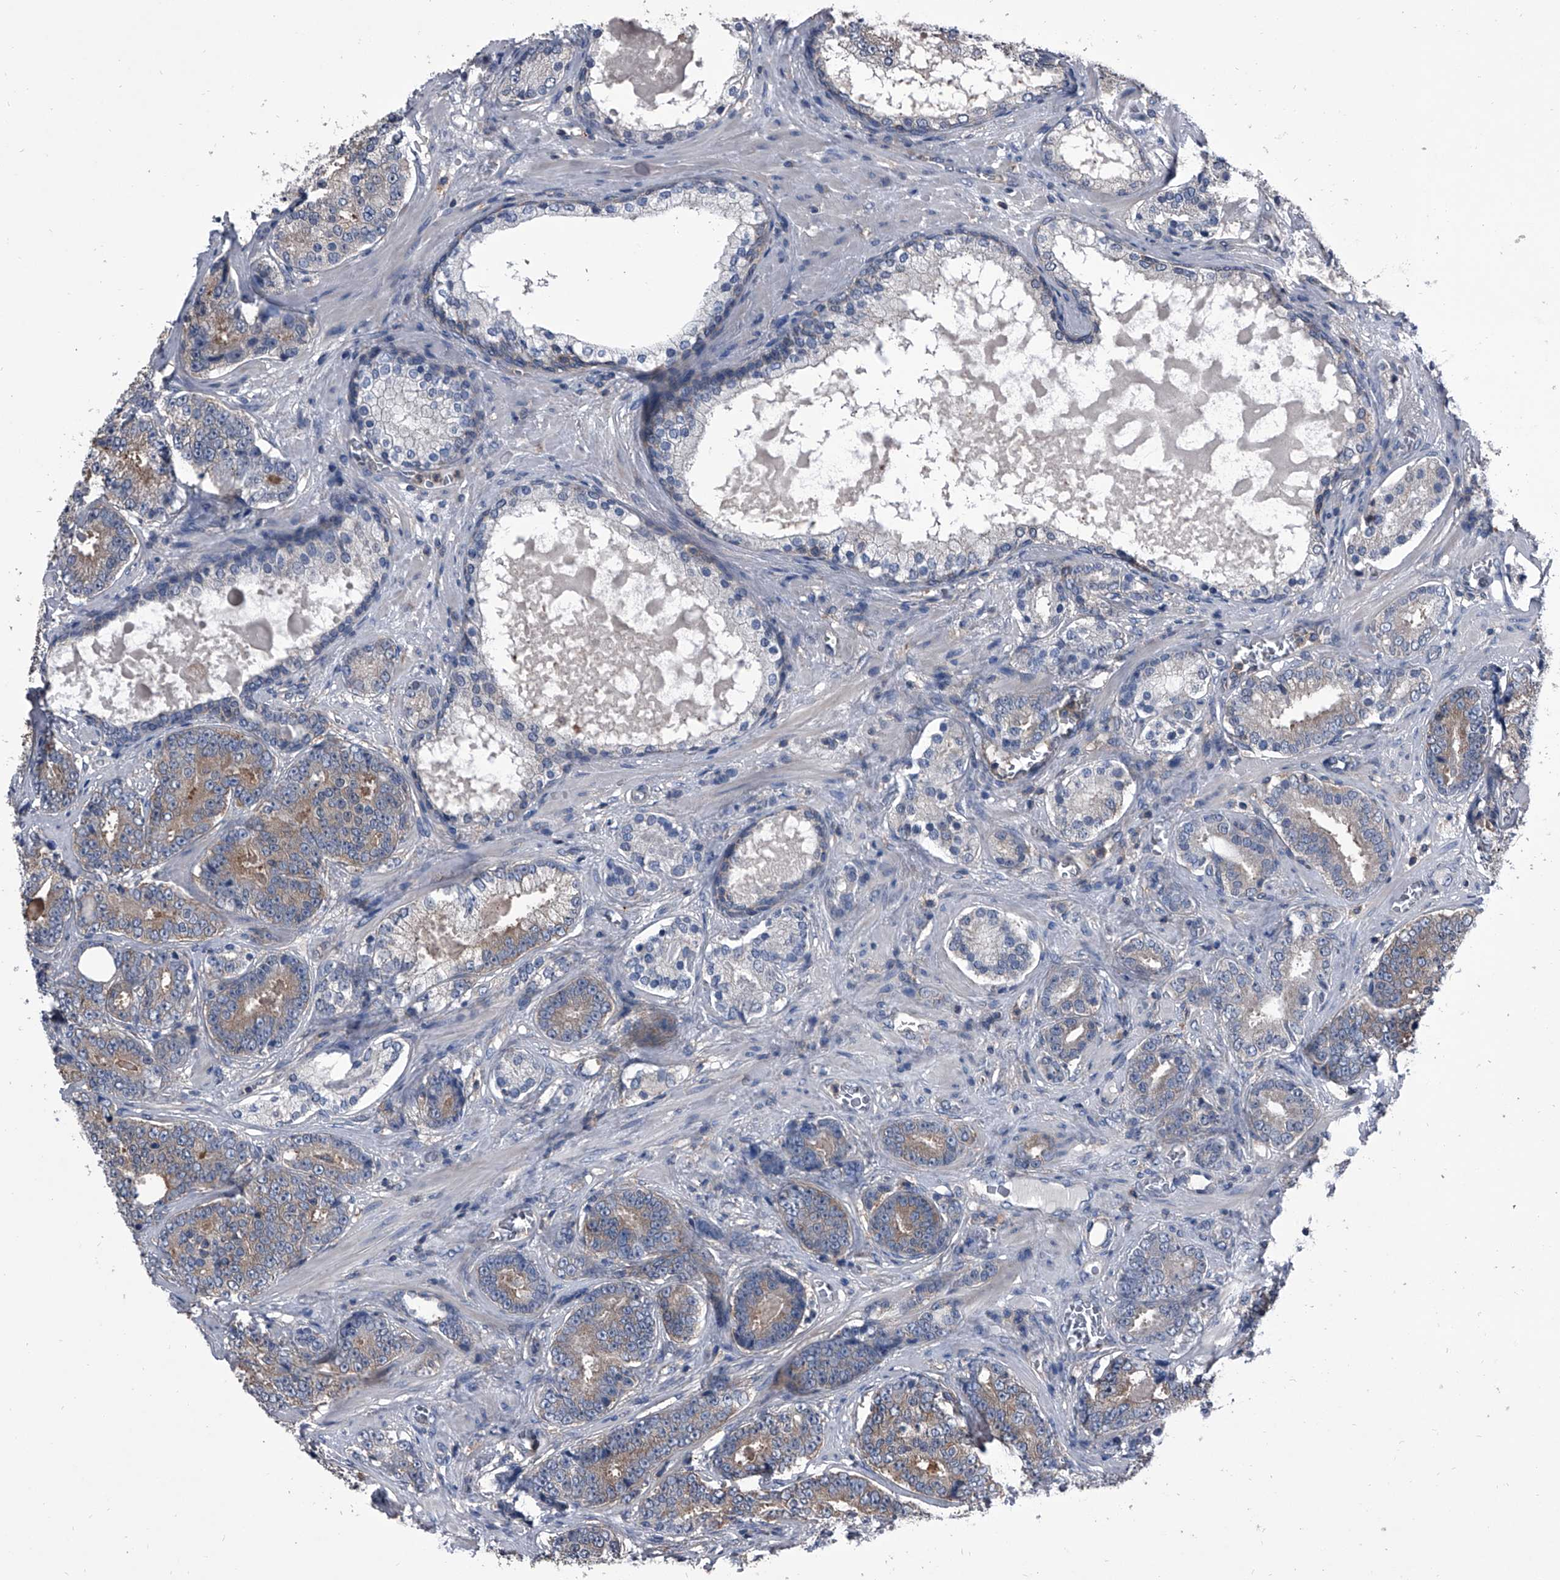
{"staining": {"intensity": "weak", "quantity": "25%-75%", "location": "cytoplasmic/membranous"}, "tissue": "prostate cancer", "cell_type": "Tumor cells", "image_type": "cancer", "snomed": [{"axis": "morphology", "description": "Adenocarcinoma, High grade"}, {"axis": "topography", "description": "Prostate"}], "caption": "A brown stain shows weak cytoplasmic/membranous positivity of a protein in human adenocarcinoma (high-grade) (prostate) tumor cells. Using DAB (3,3'-diaminobenzidine) (brown) and hematoxylin (blue) stains, captured at high magnification using brightfield microscopy.", "gene": "PIP5K1A", "patient": {"sex": "male", "age": 60}}